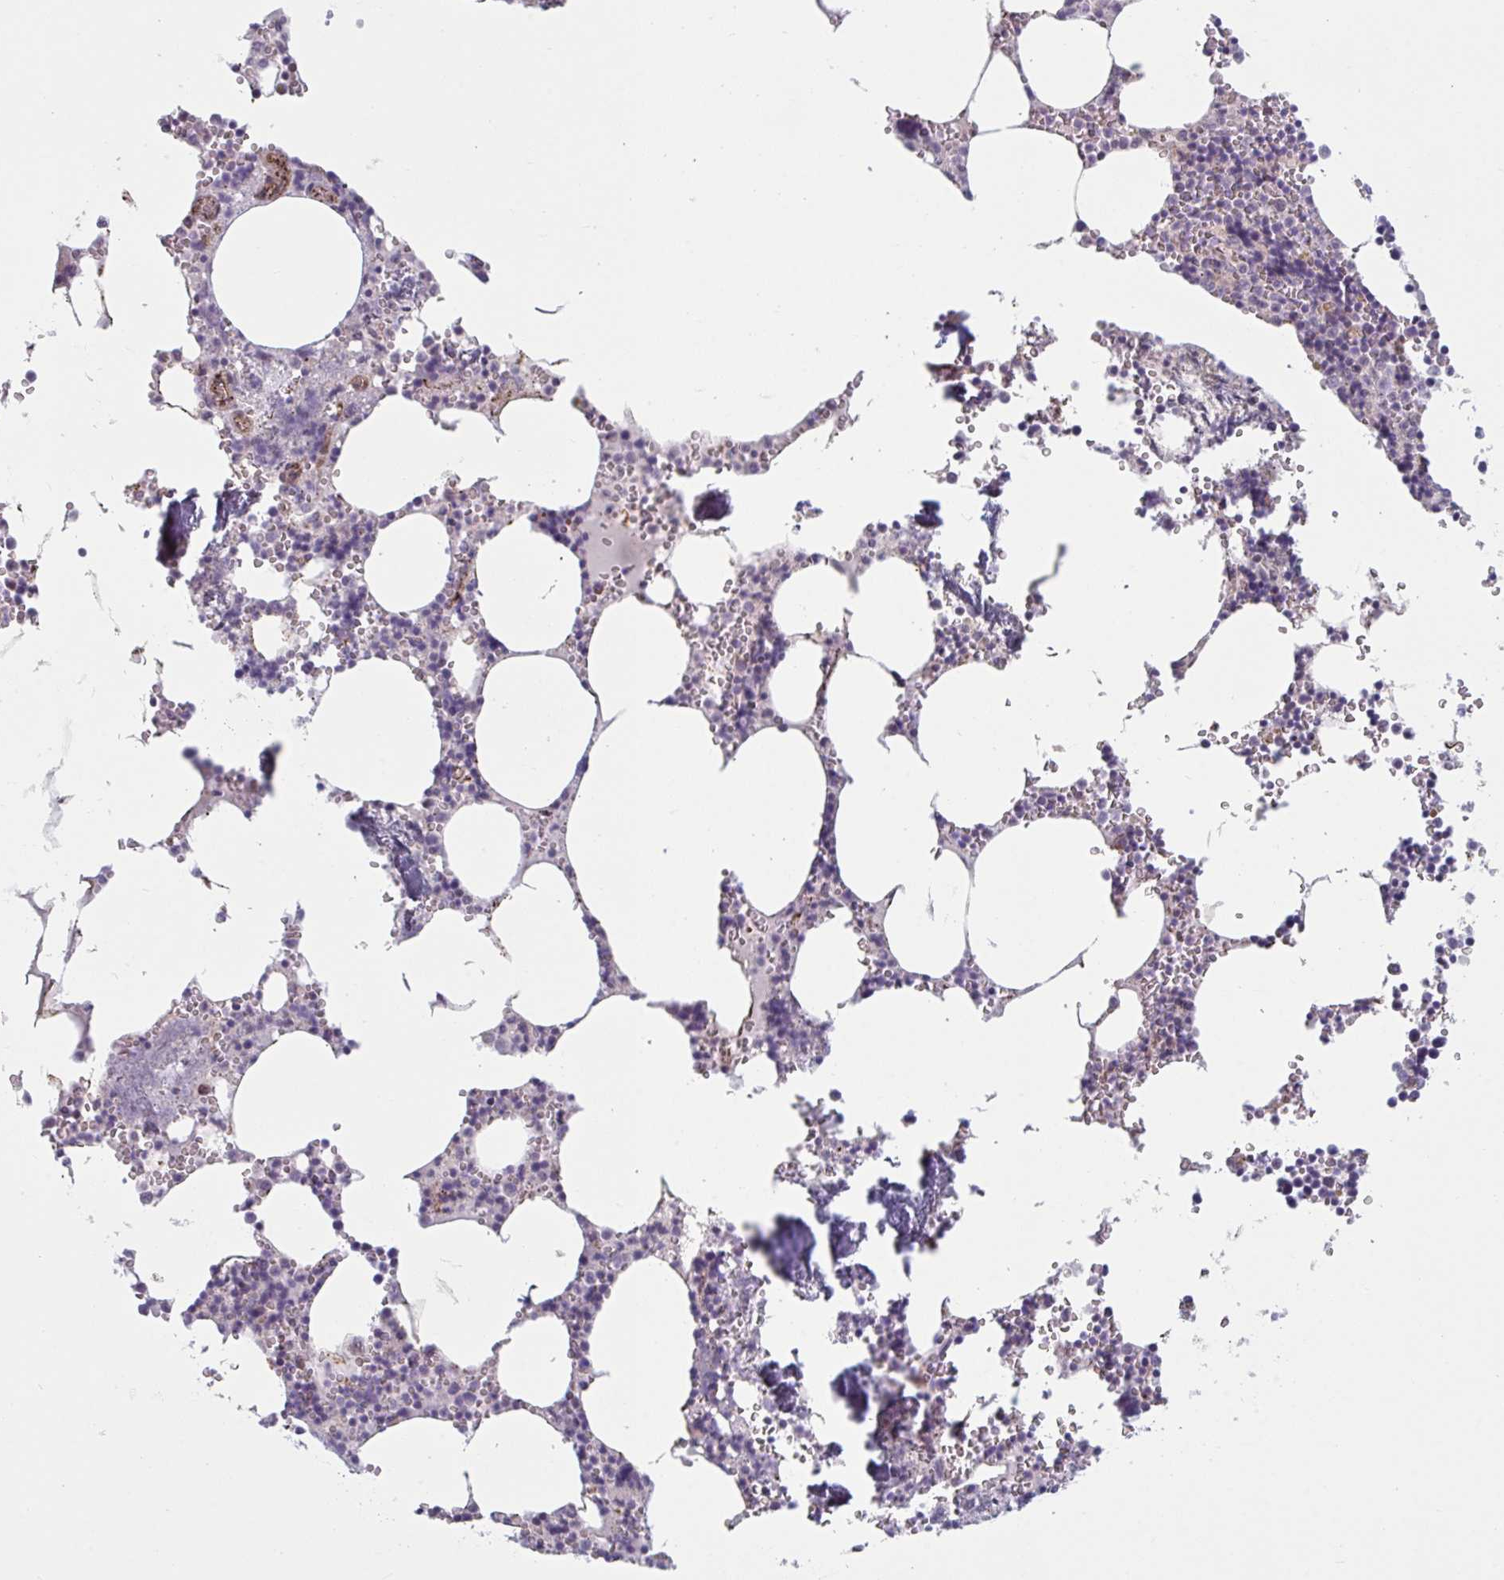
{"staining": {"intensity": "negative", "quantity": "none", "location": "none"}, "tissue": "bone marrow", "cell_type": "Hematopoietic cells", "image_type": "normal", "snomed": [{"axis": "morphology", "description": "Normal tissue, NOS"}, {"axis": "topography", "description": "Bone marrow"}], "caption": "This is a histopathology image of immunohistochemistry staining of unremarkable bone marrow, which shows no positivity in hematopoietic cells. Nuclei are stained in blue.", "gene": "TNFSF10", "patient": {"sex": "male", "age": 54}}